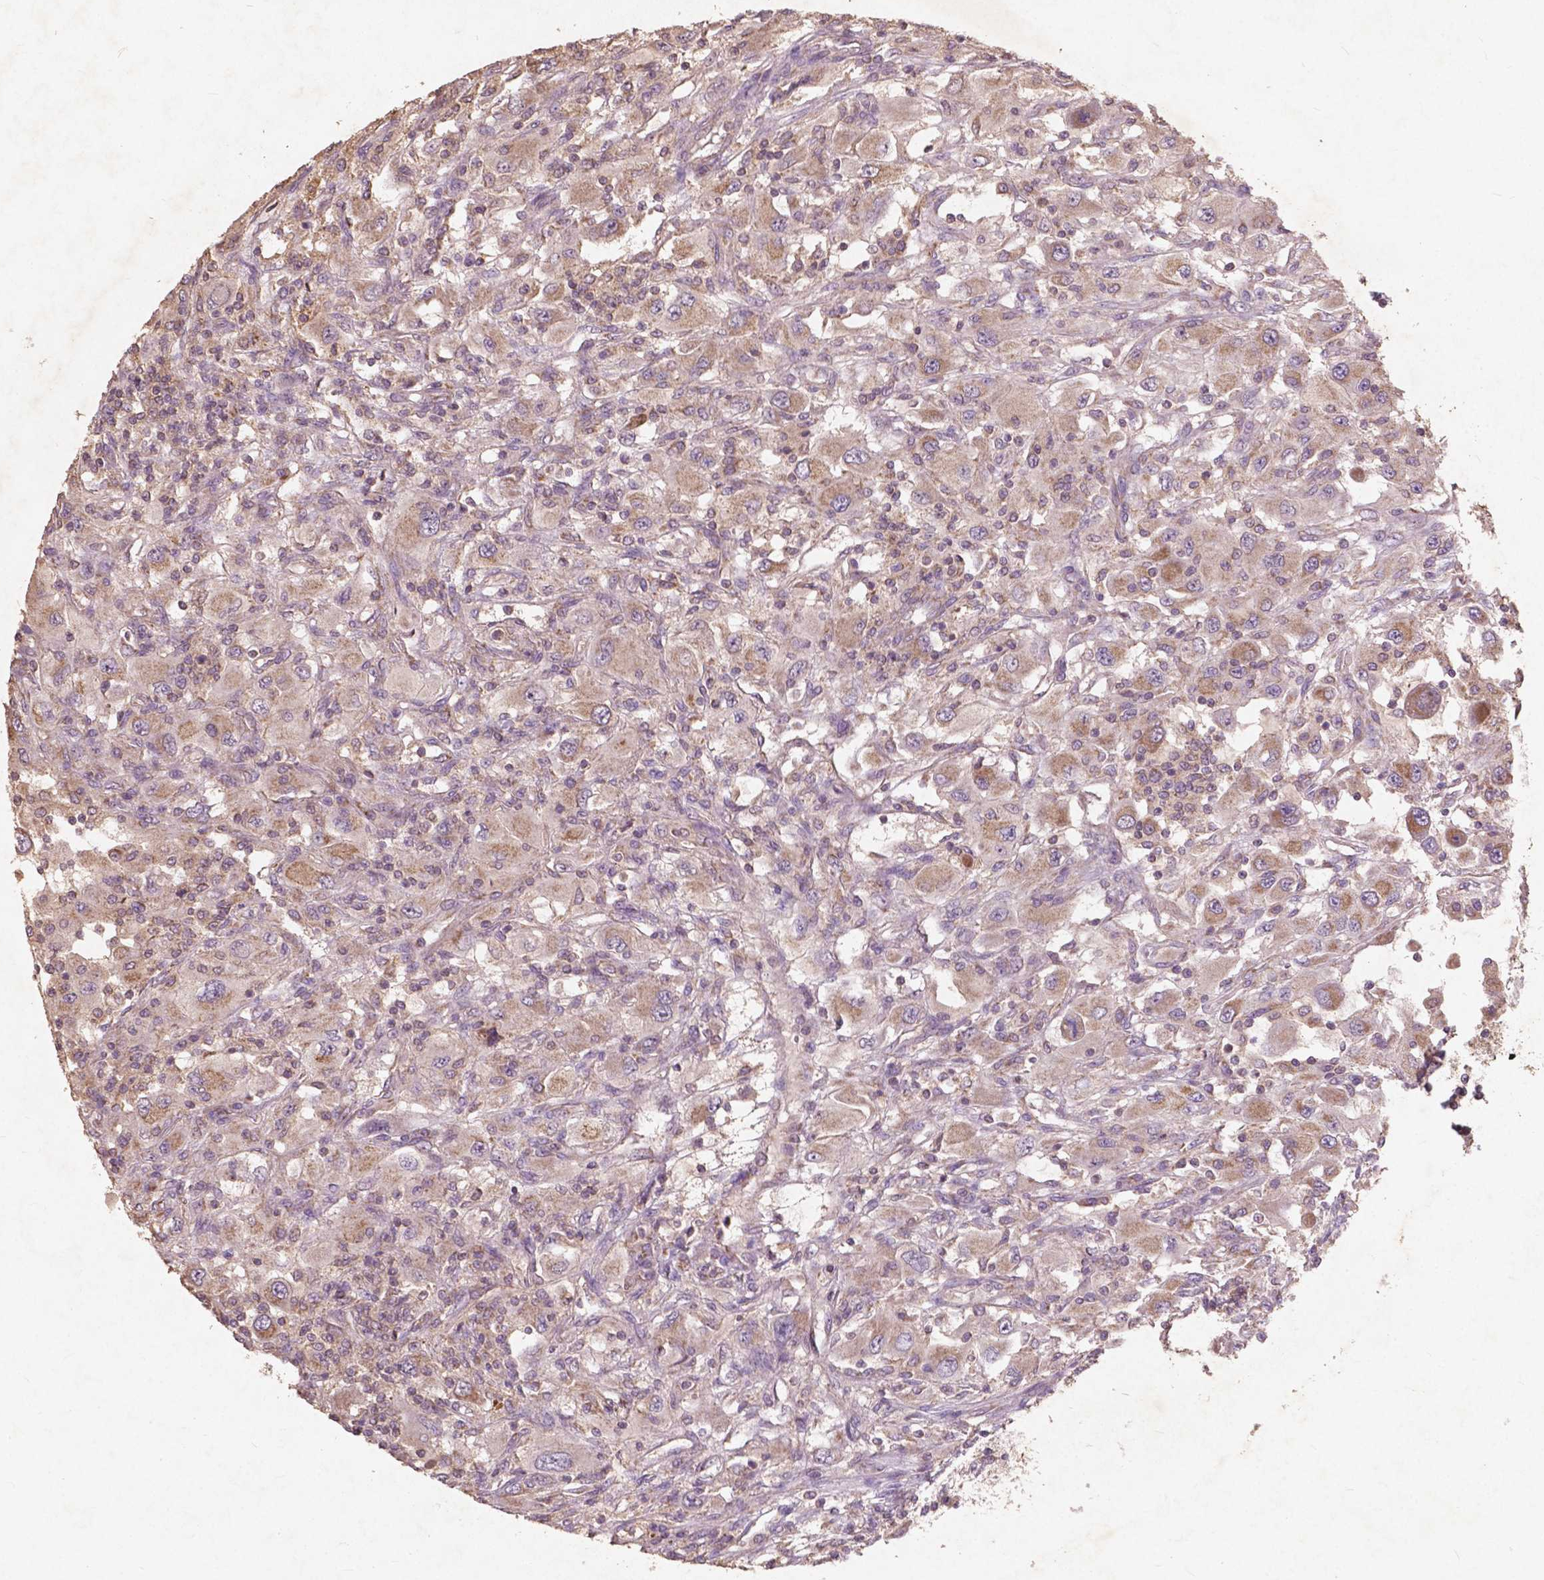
{"staining": {"intensity": "moderate", "quantity": ">75%", "location": "cytoplasmic/membranous"}, "tissue": "renal cancer", "cell_type": "Tumor cells", "image_type": "cancer", "snomed": [{"axis": "morphology", "description": "Adenocarcinoma, NOS"}, {"axis": "topography", "description": "Kidney"}], "caption": "About >75% of tumor cells in renal adenocarcinoma show moderate cytoplasmic/membranous protein expression as visualized by brown immunohistochemical staining.", "gene": "ST6GALNAC5", "patient": {"sex": "female", "age": 67}}